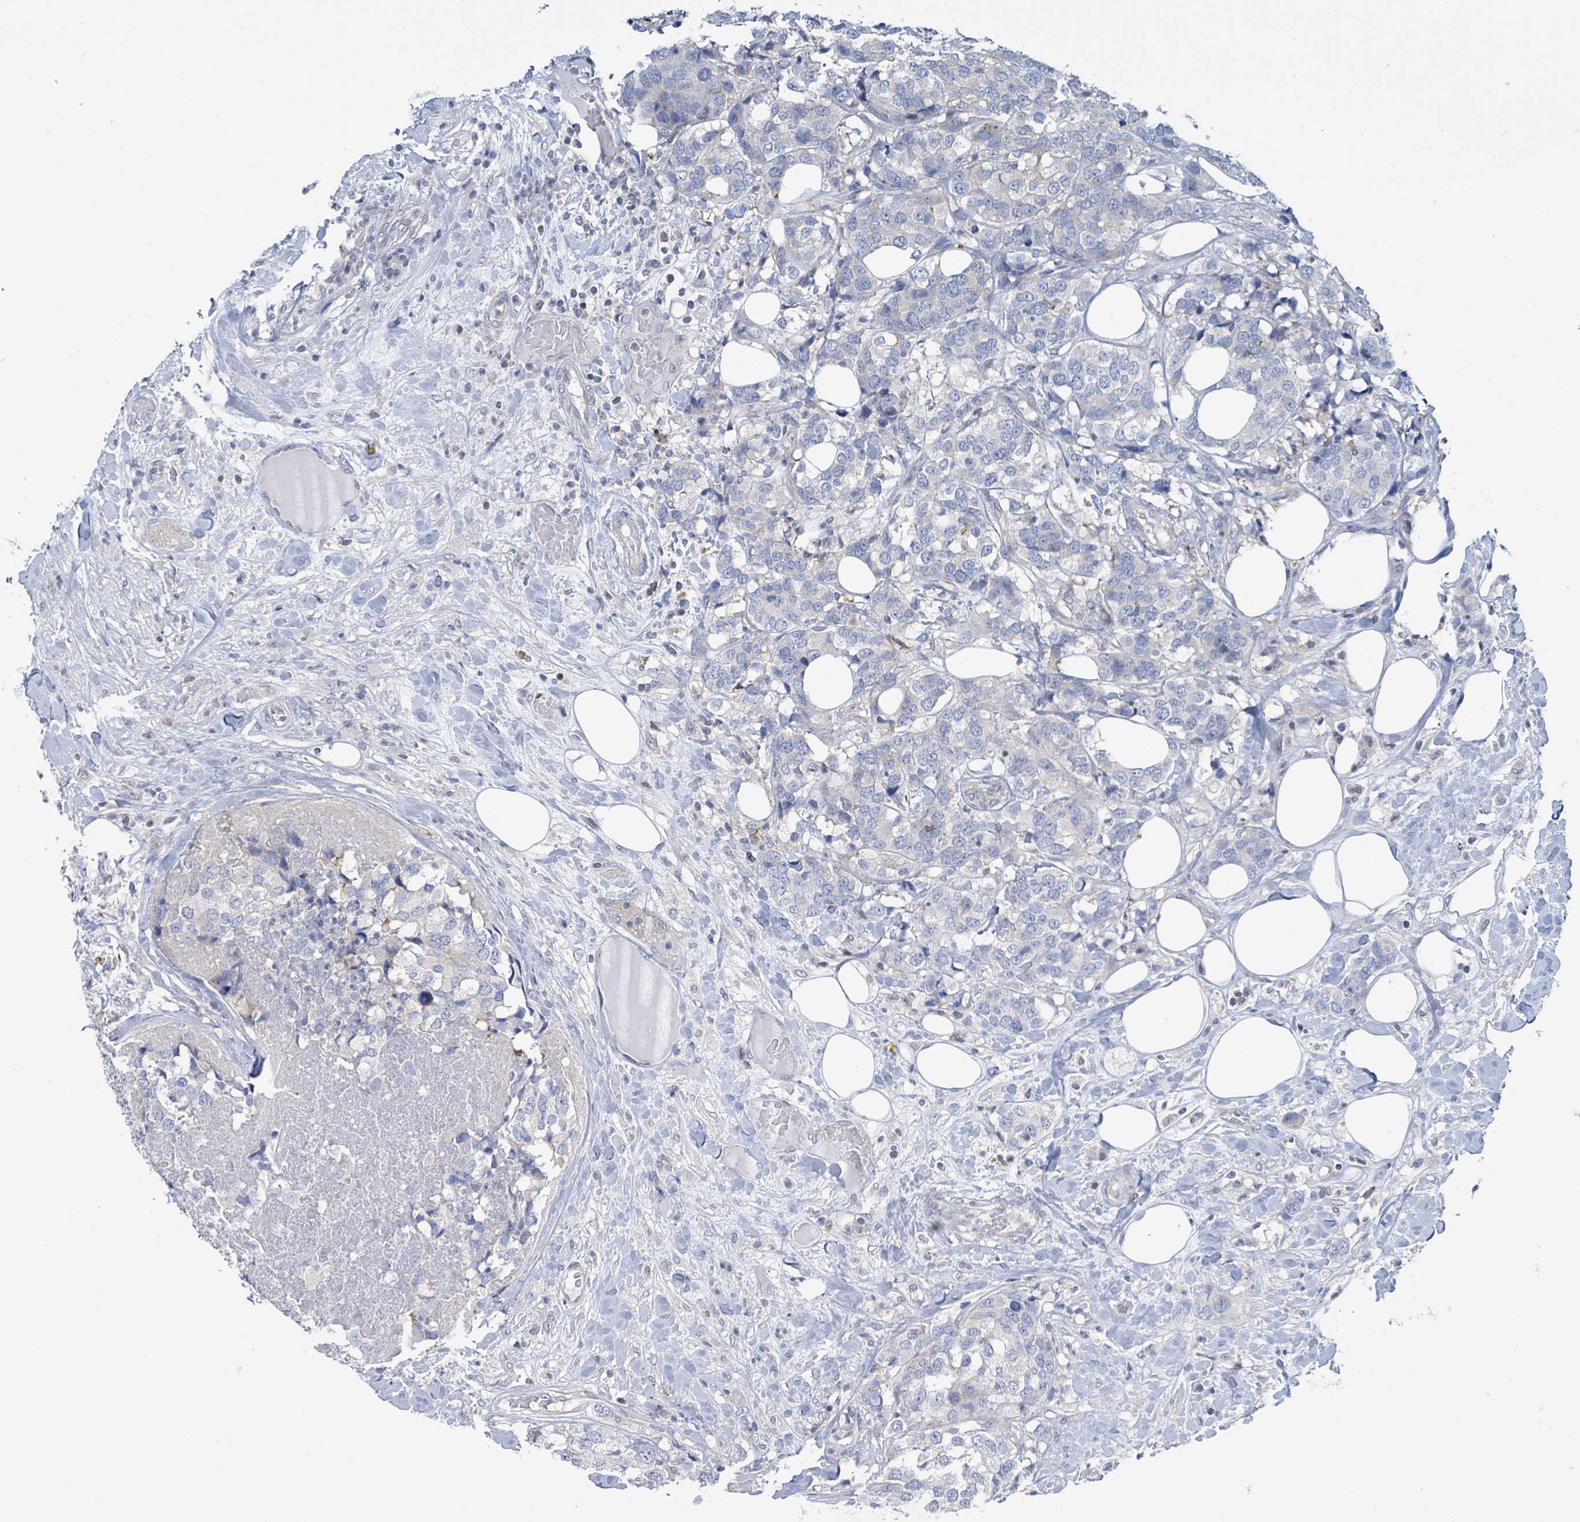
{"staining": {"intensity": "negative", "quantity": "none", "location": "none"}, "tissue": "breast cancer", "cell_type": "Tumor cells", "image_type": "cancer", "snomed": [{"axis": "morphology", "description": "Lobular carcinoma"}, {"axis": "topography", "description": "Breast"}], "caption": "Breast lobular carcinoma was stained to show a protein in brown. There is no significant expression in tumor cells.", "gene": "DGKZ", "patient": {"sex": "female", "age": 59}}